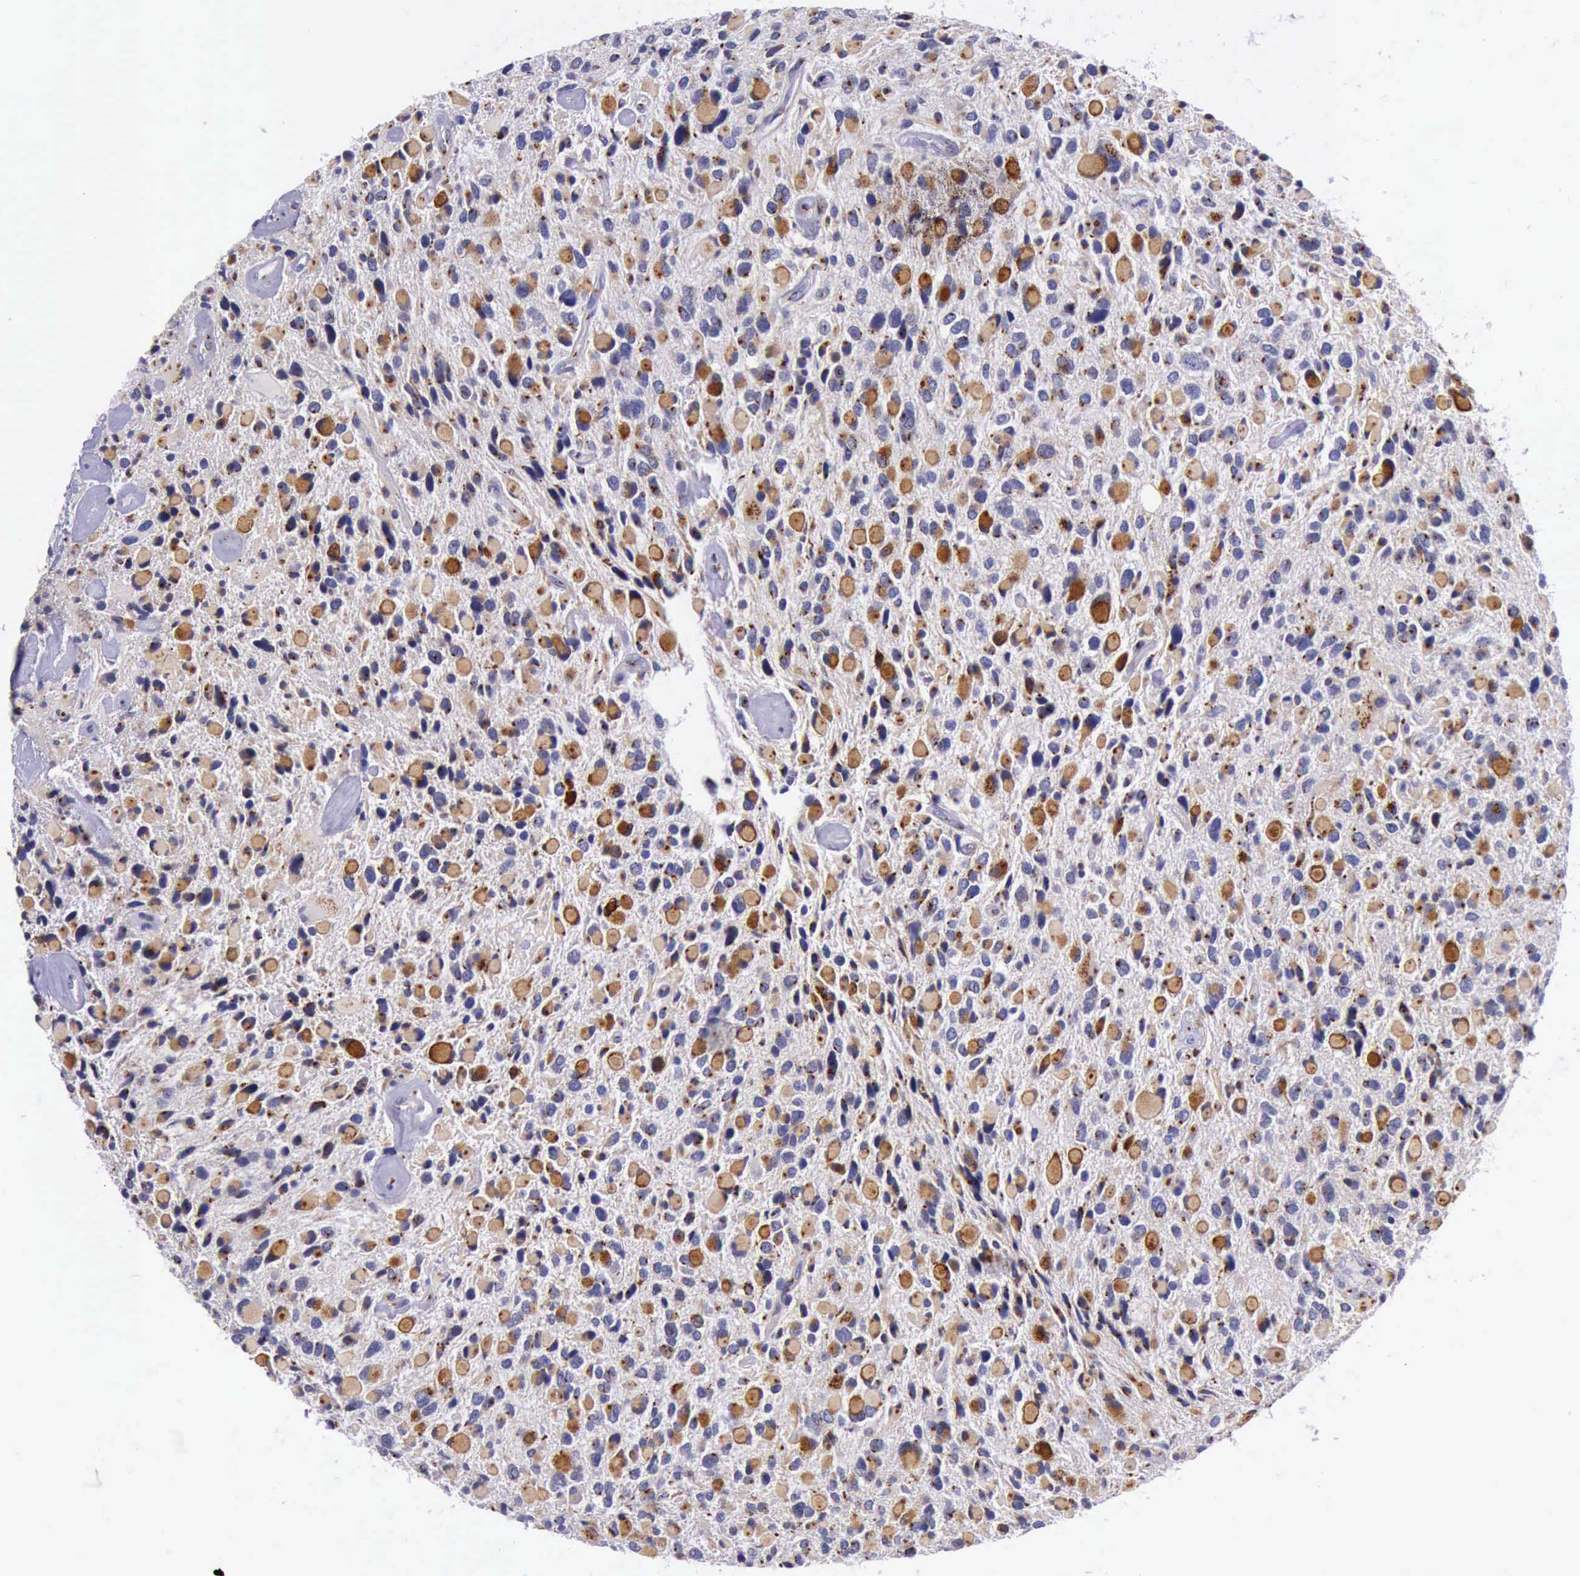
{"staining": {"intensity": "strong", "quantity": ">75%", "location": "cytoplasmic/membranous"}, "tissue": "glioma", "cell_type": "Tumor cells", "image_type": "cancer", "snomed": [{"axis": "morphology", "description": "Glioma, malignant, High grade"}, {"axis": "topography", "description": "Brain"}], "caption": "This photomicrograph shows malignant high-grade glioma stained with immunohistochemistry to label a protein in brown. The cytoplasmic/membranous of tumor cells show strong positivity for the protein. Nuclei are counter-stained blue.", "gene": "GOLGA5", "patient": {"sex": "female", "age": 37}}